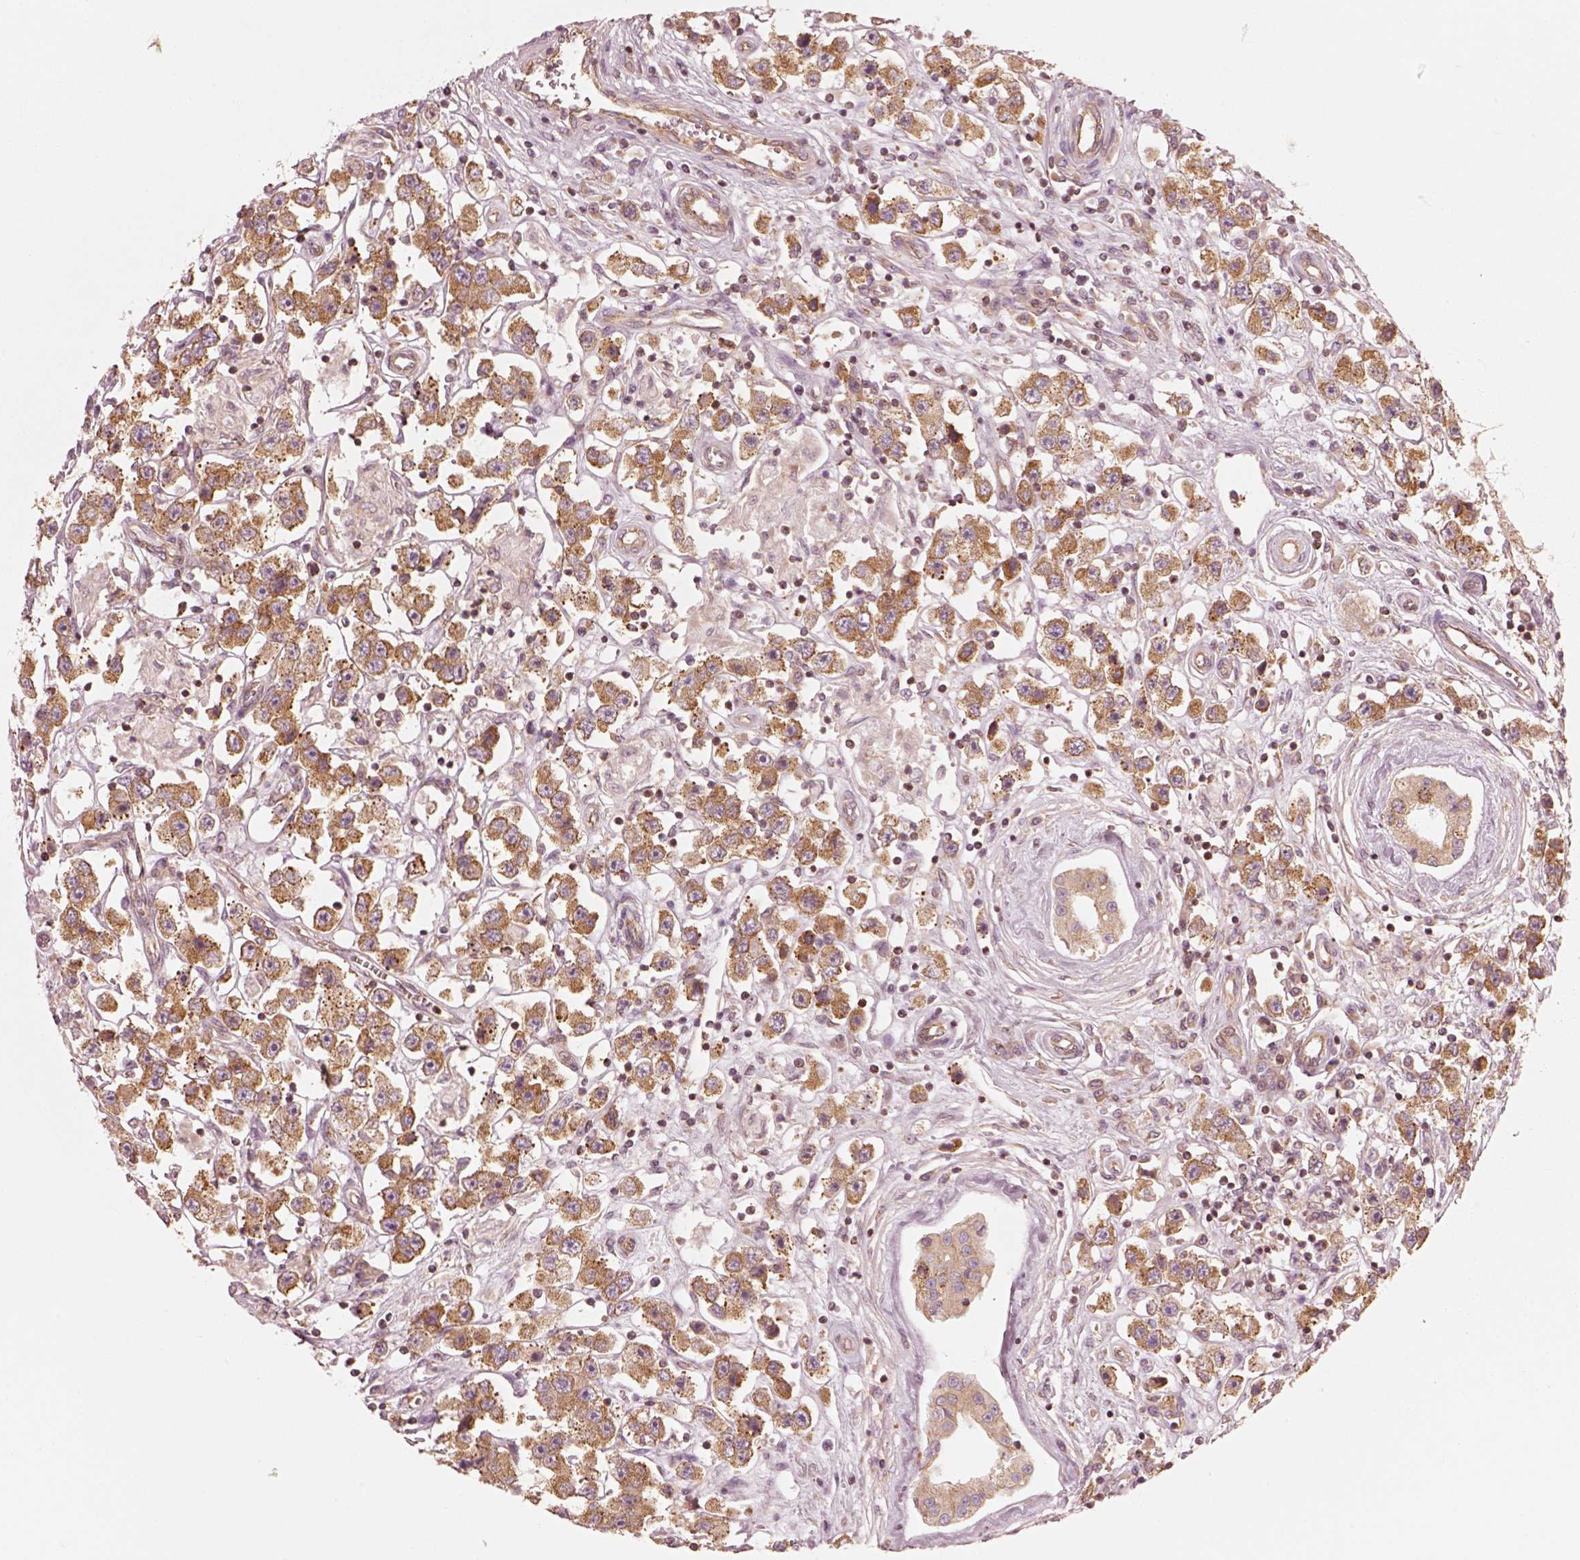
{"staining": {"intensity": "strong", "quantity": ">75%", "location": "cytoplasmic/membranous"}, "tissue": "testis cancer", "cell_type": "Tumor cells", "image_type": "cancer", "snomed": [{"axis": "morphology", "description": "Seminoma, NOS"}, {"axis": "topography", "description": "Testis"}], "caption": "Protein positivity by immunohistochemistry (IHC) reveals strong cytoplasmic/membranous expression in approximately >75% of tumor cells in testis cancer (seminoma). Immunohistochemistry stains the protein in brown and the nuclei are stained blue.", "gene": "CNOT2", "patient": {"sex": "male", "age": 45}}